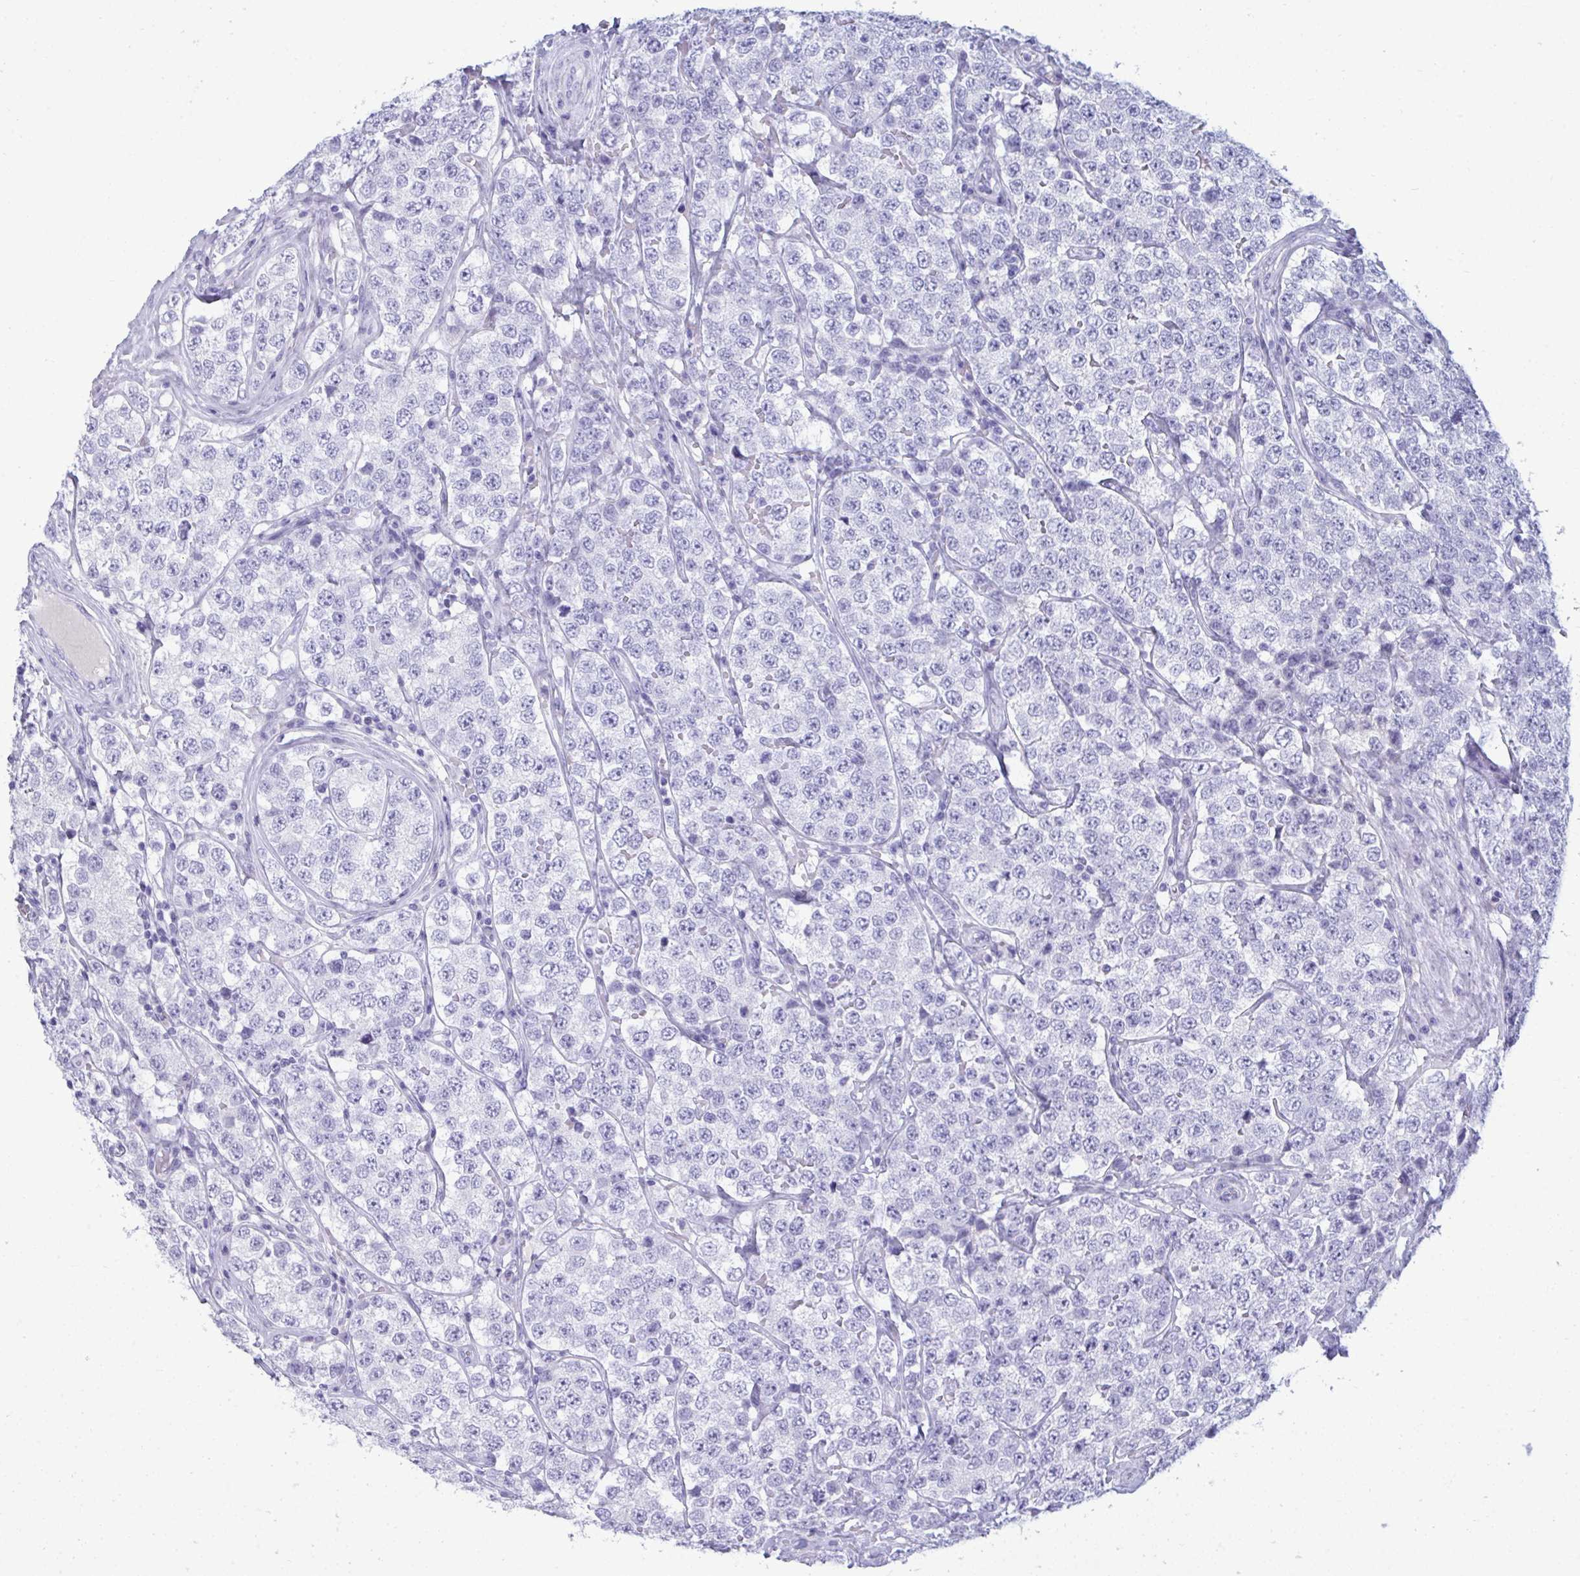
{"staining": {"intensity": "negative", "quantity": "none", "location": "none"}, "tissue": "testis cancer", "cell_type": "Tumor cells", "image_type": "cancer", "snomed": [{"axis": "morphology", "description": "Seminoma, NOS"}, {"axis": "topography", "description": "Testis"}], "caption": "The IHC histopathology image has no significant expression in tumor cells of testis seminoma tissue.", "gene": "ANKRD60", "patient": {"sex": "male", "age": 34}}